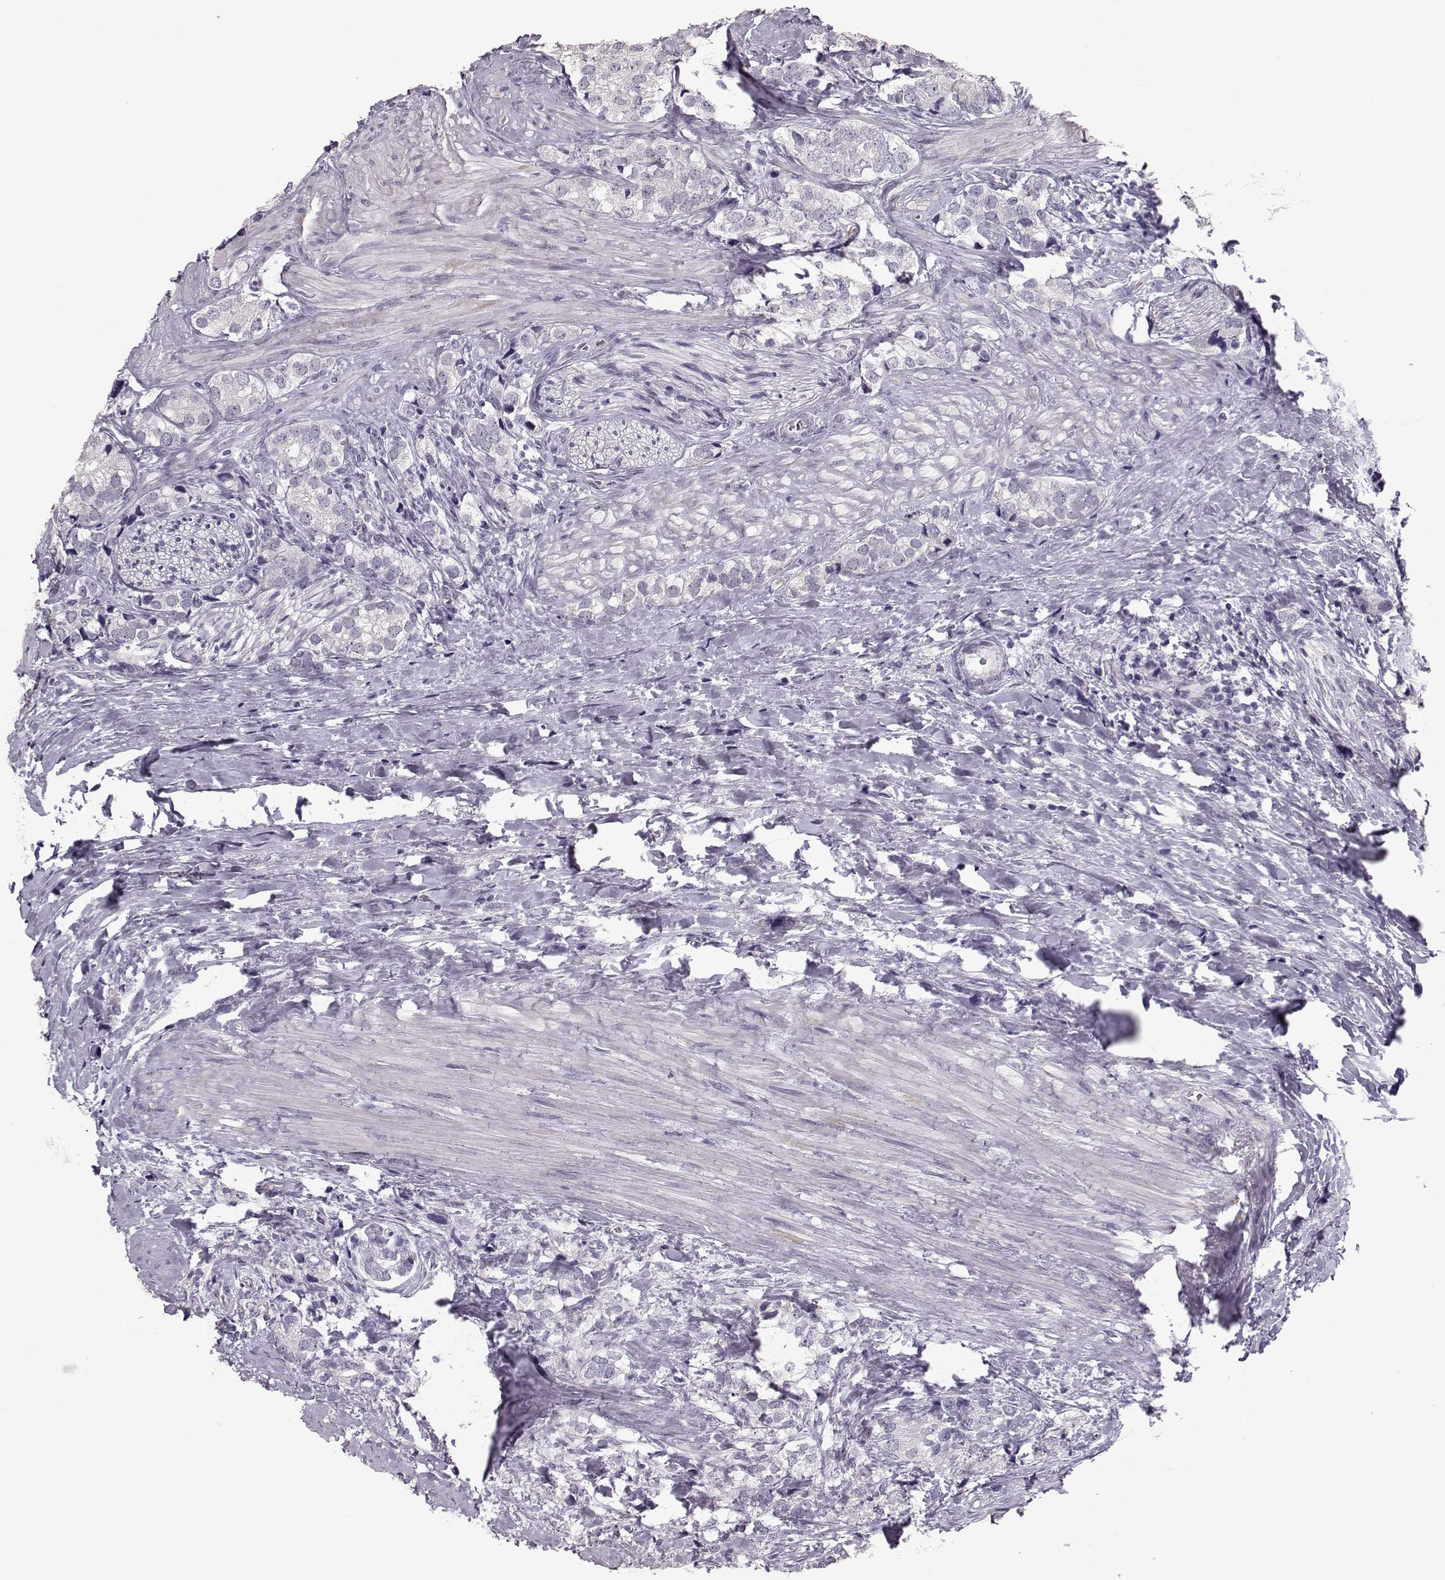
{"staining": {"intensity": "negative", "quantity": "none", "location": "none"}, "tissue": "prostate cancer", "cell_type": "Tumor cells", "image_type": "cancer", "snomed": [{"axis": "morphology", "description": "Adenocarcinoma, NOS"}, {"axis": "topography", "description": "Prostate and seminal vesicle, NOS"}], "caption": "Micrograph shows no protein expression in tumor cells of prostate cancer (adenocarcinoma) tissue.", "gene": "POU1F1", "patient": {"sex": "male", "age": 63}}